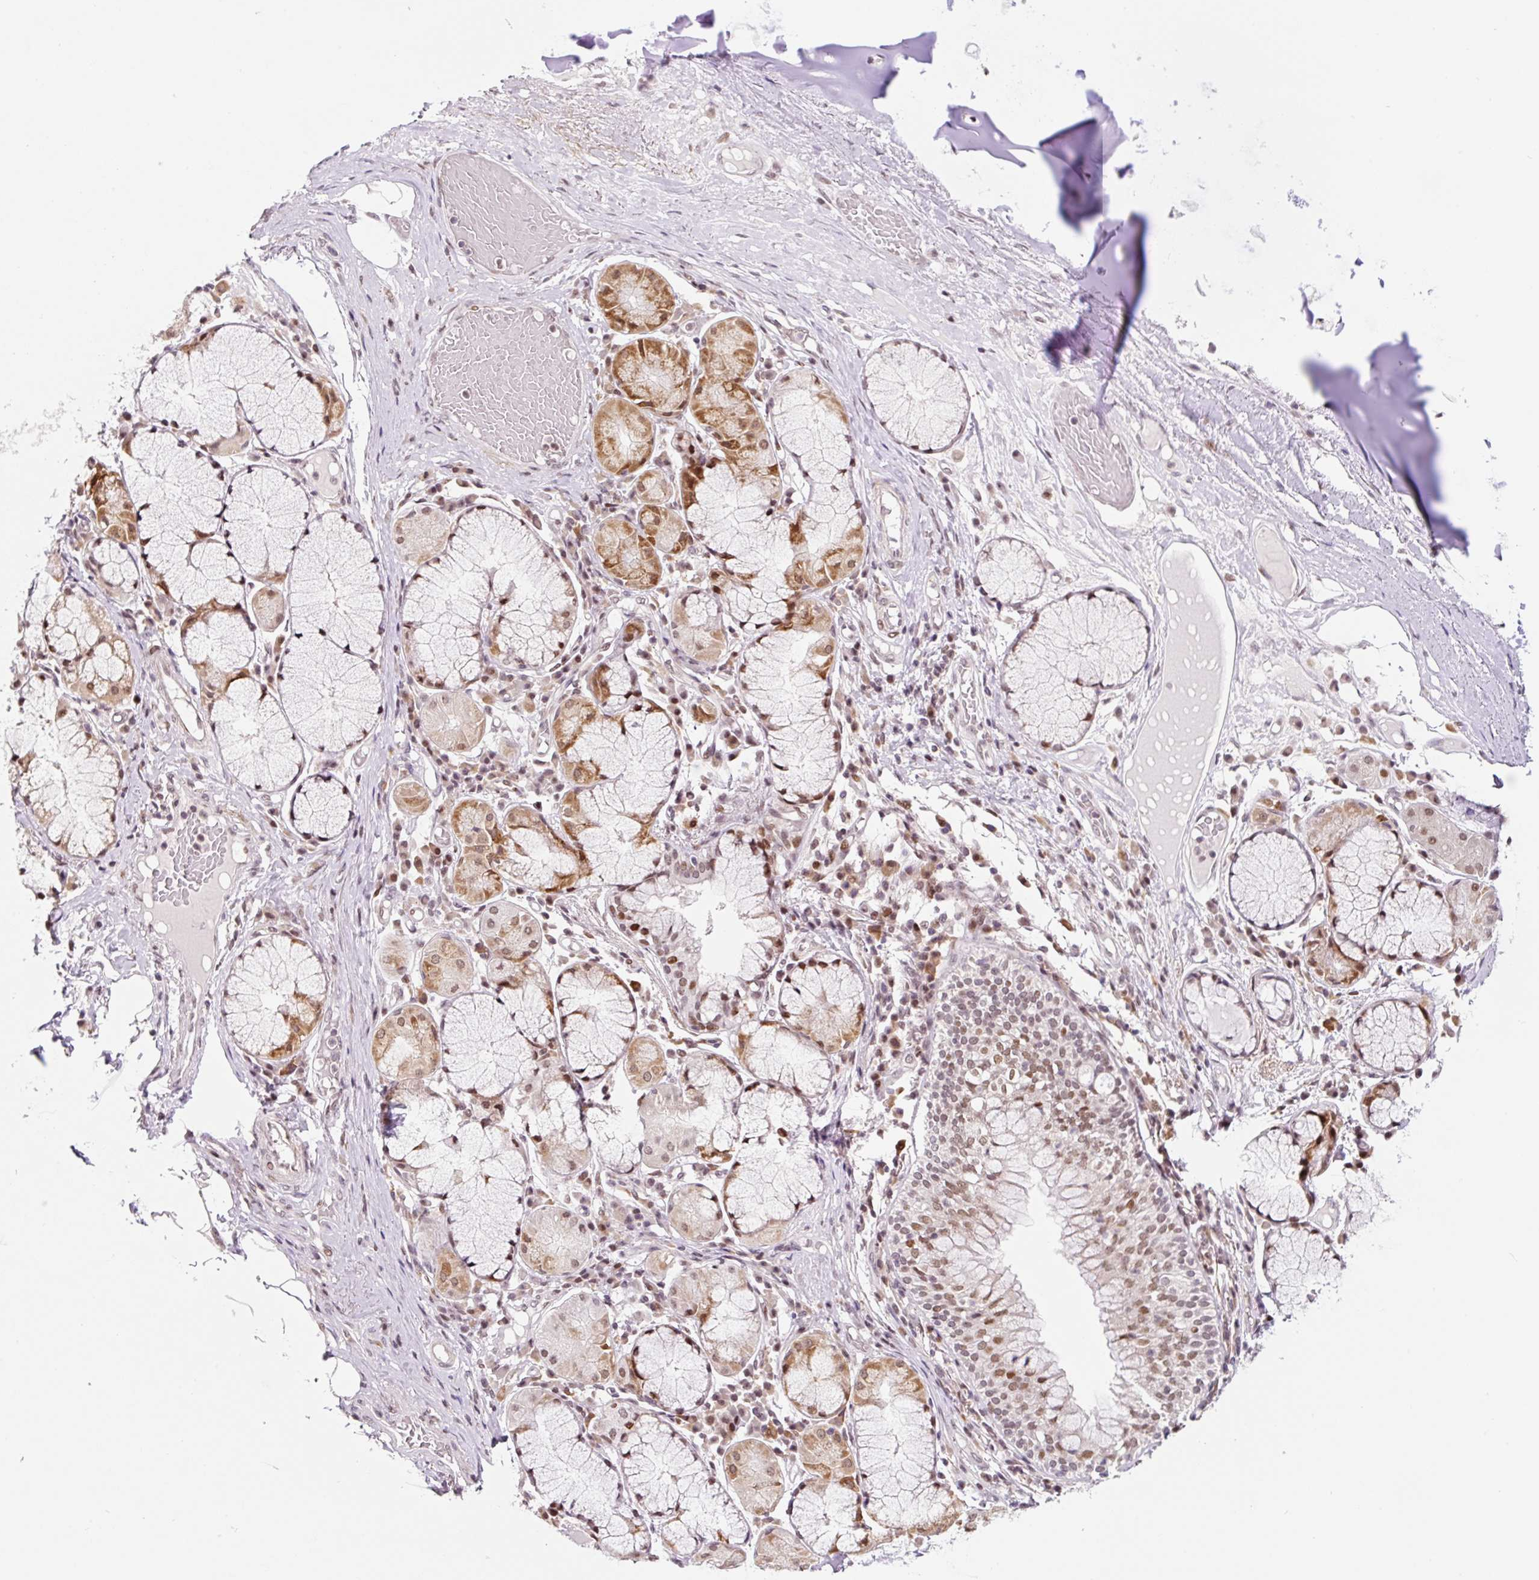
{"staining": {"intensity": "negative", "quantity": "none", "location": "none"}, "tissue": "adipose tissue", "cell_type": "Adipocytes", "image_type": "normal", "snomed": [{"axis": "morphology", "description": "Normal tissue, NOS"}, {"axis": "topography", "description": "Cartilage tissue"}, {"axis": "topography", "description": "Bronchus"}], "caption": "Immunohistochemical staining of normal human adipose tissue demonstrates no significant expression in adipocytes.", "gene": "CCNL2", "patient": {"sex": "male", "age": 56}}